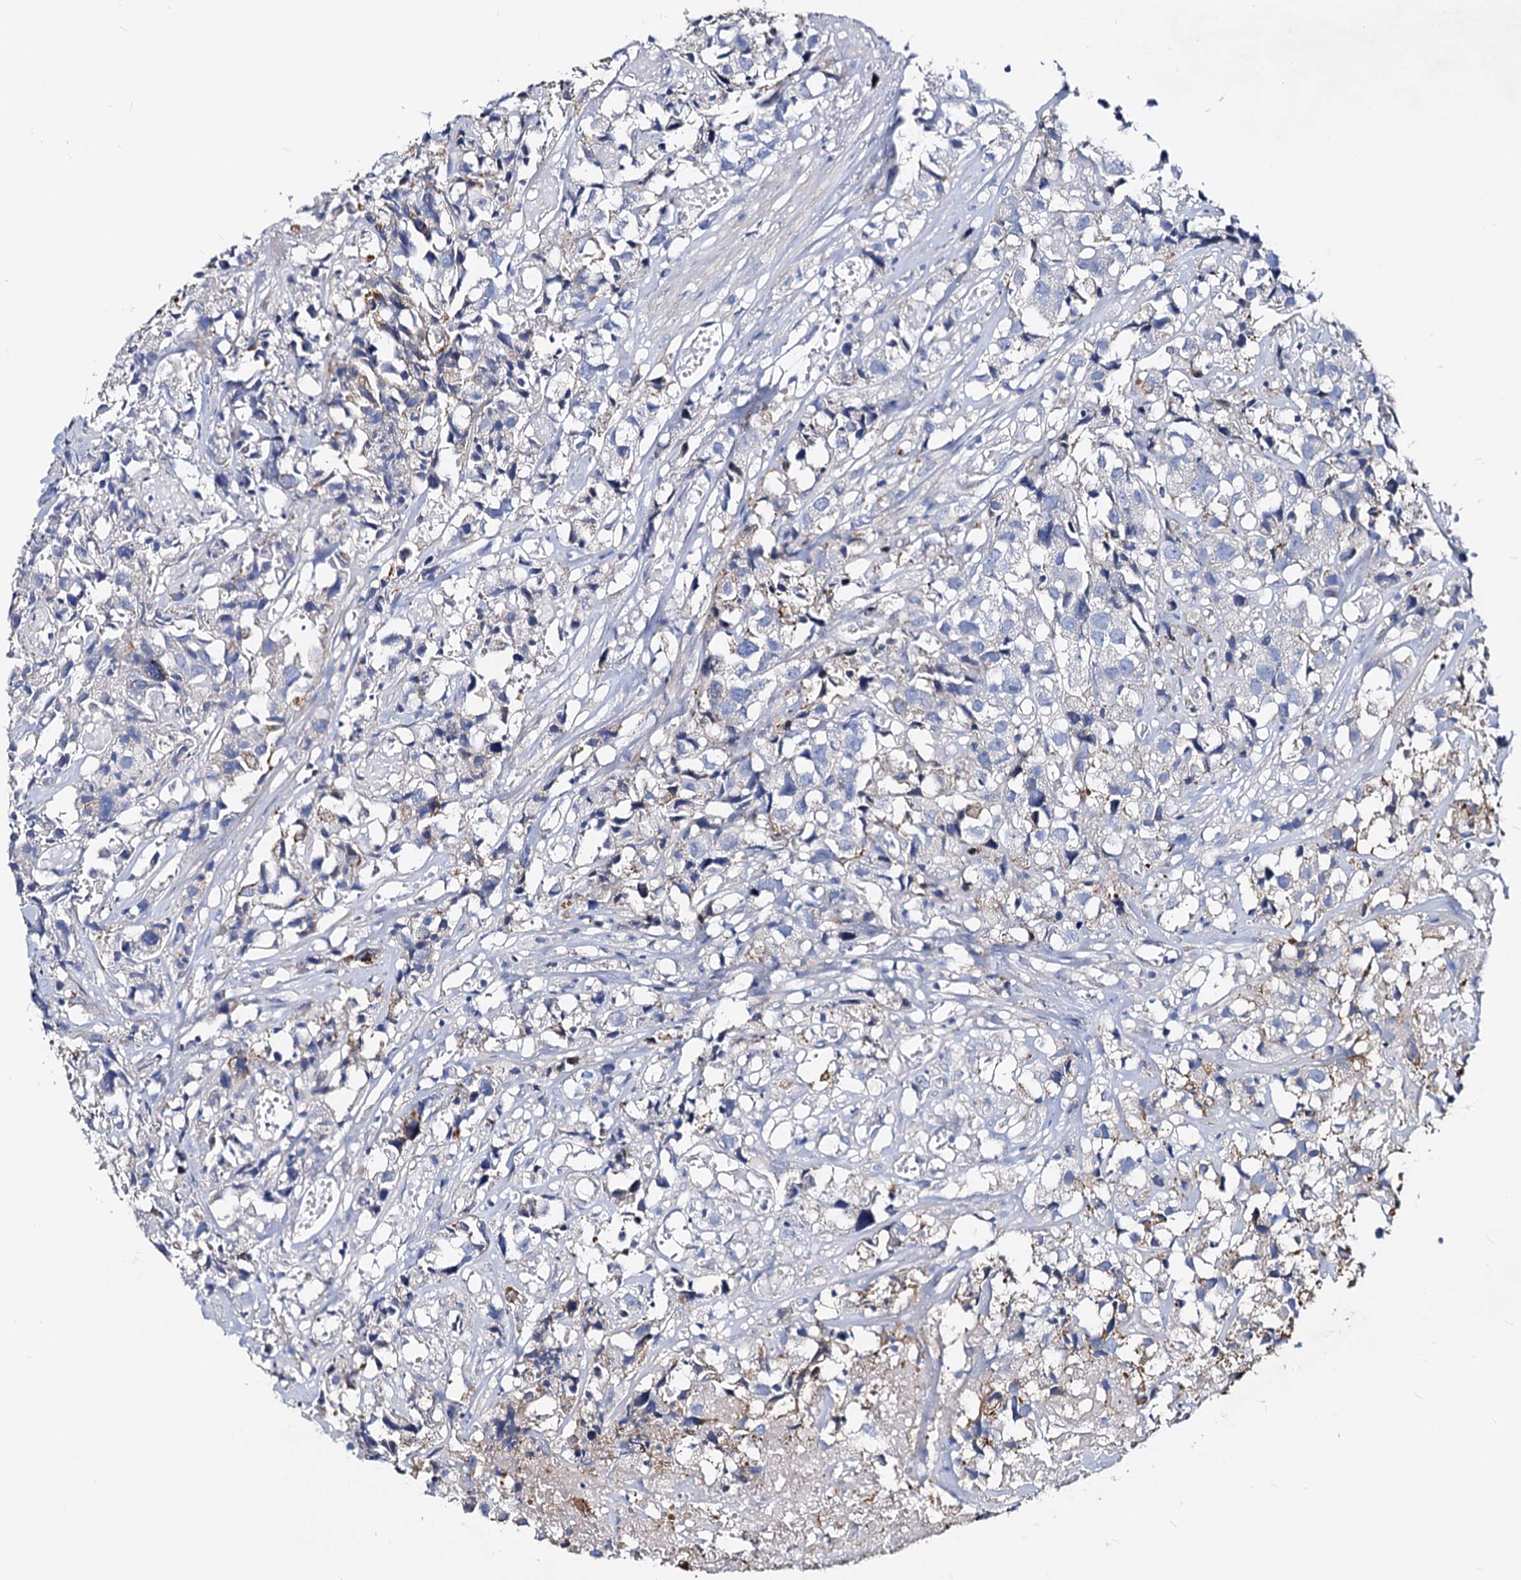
{"staining": {"intensity": "negative", "quantity": "none", "location": "none"}, "tissue": "urothelial cancer", "cell_type": "Tumor cells", "image_type": "cancer", "snomed": [{"axis": "morphology", "description": "Urothelial carcinoma, High grade"}, {"axis": "topography", "description": "Urinary bladder"}], "caption": "High power microscopy micrograph of an immunohistochemistry (IHC) image of urothelial cancer, revealing no significant positivity in tumor cells.", "gene": "DYDC2", "patient": {"sex": "female", "age": 75}}